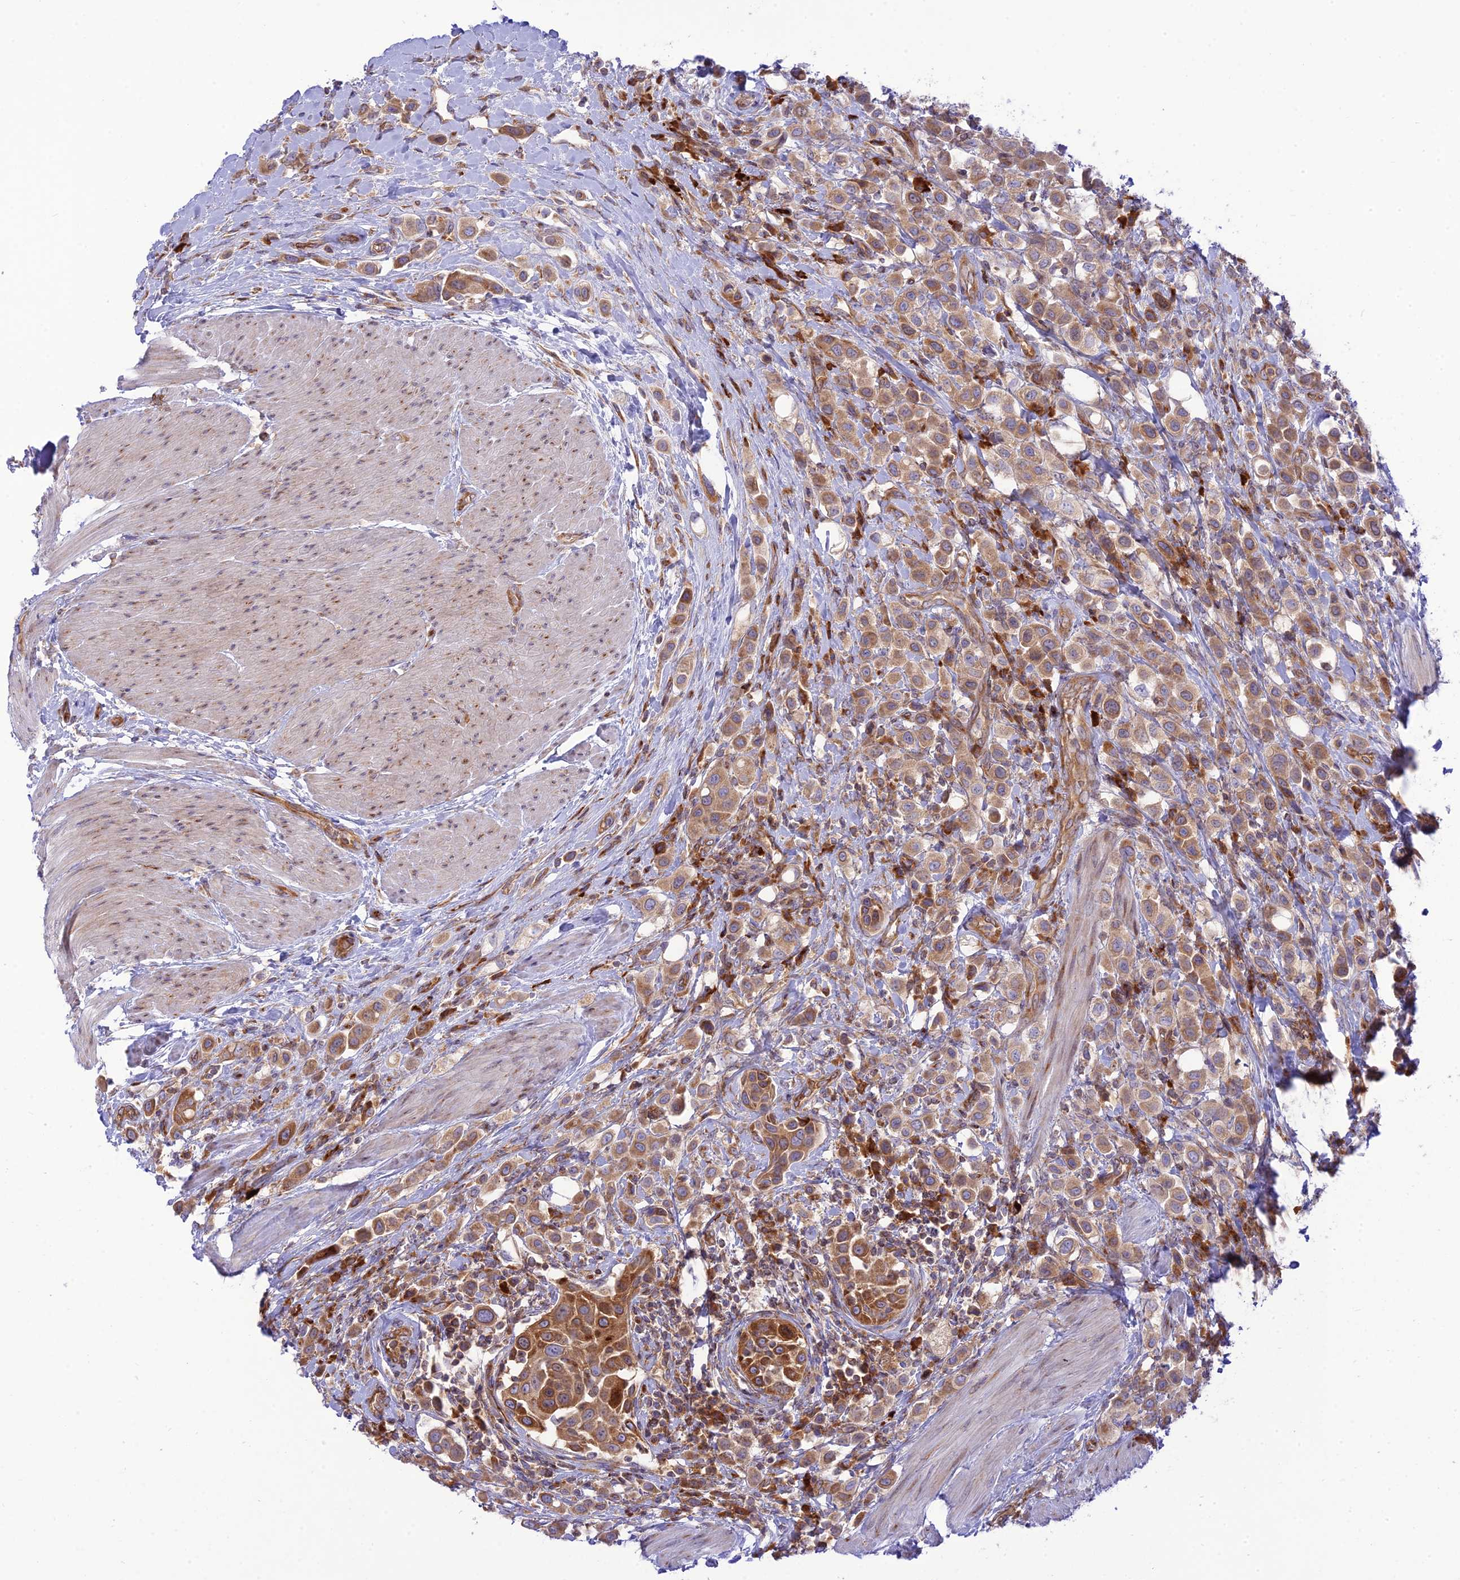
{"staining": {"intensity": "moderate", "quantity": ">75%", "location": "cytoplasmic/membranous"}, "tissue": "urothelial cancer", "cell_type": "Tumor cells", "image_type": "cancer", "snomed": [{"axis": "morphology", "description": "Urothelial carcinoma, High grade"}, {"axis": "topography", "description": "Urinary bladder"}], "caption": "Moderate cytoplasmic/membranous positivity for a protein is seen in approximately >75% of tumor cells of high-grade urothelial carcinoma using immunohistochemistry.", "gene": "PIMREG", "patient": {"sex": "male", "age": 50}}